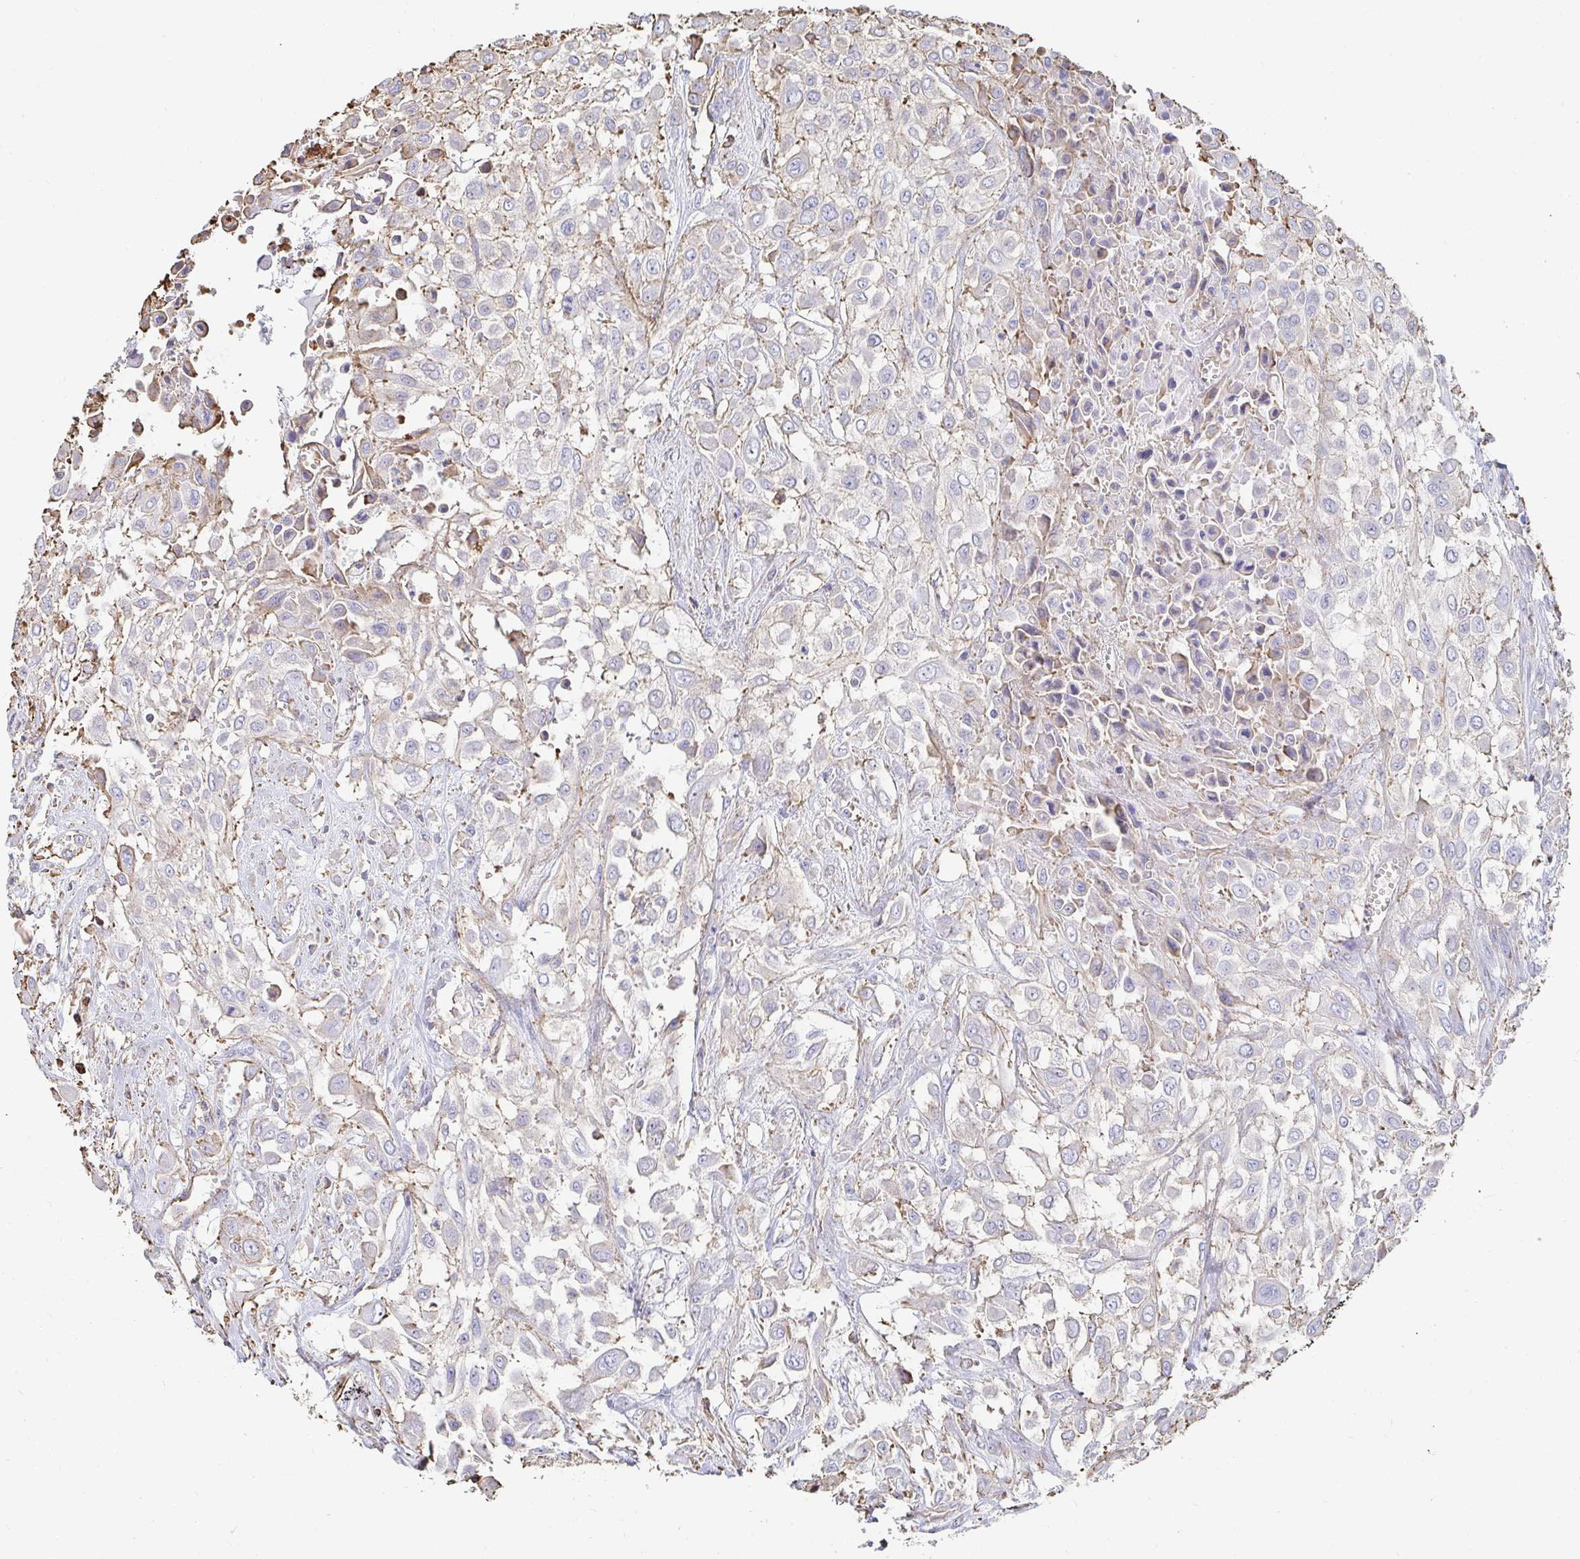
{"staining": {"intensity": "negative", "quantity": "none", "location": "none"}, "tissue": "urothelial cancer", "cell_type": "Tumor cells", "image_type": "cancer", "snomed": [{"axis": "morphology", "description": "Urothelial carcinoma, High grade"}, {"axis": "topography", "description": "Urinary bladder"}], "caption": "An immunohistochemistry image of urothelial cancer is shown. There is no staining in tumor cells of urothelial cancer. (DAB (3,3'-diaminobenzidine) immunohistochemistry, high magnification).", "gene": "PTPN14", "patient": {"sex": "male", "age": 57}}